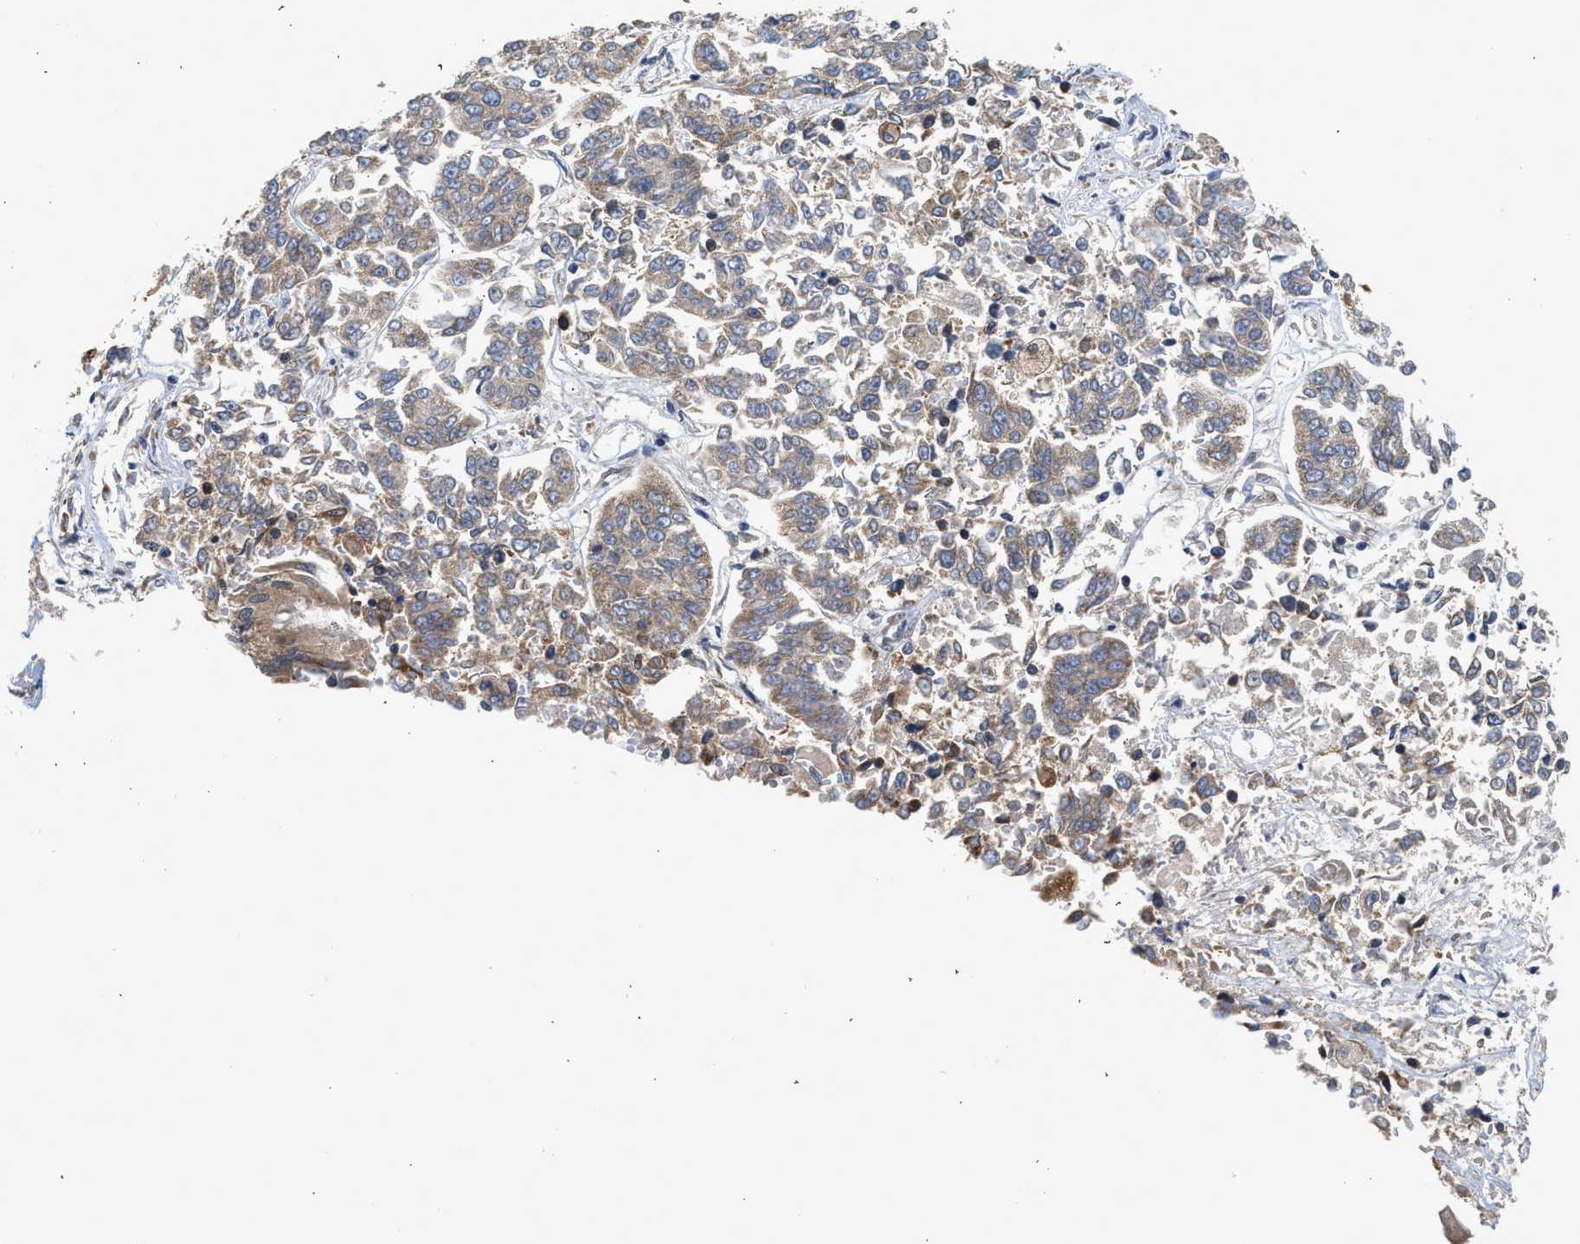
{"staining": {"intensity": "moderate", "quantity": "<25%", "location": "cytoplasmic/membranous"}, "tissue": "lung cancer", "cell_type": "Tumor cells", "image_type": "cancer", "snomed": [{"axis": "morphology", "description": "Adenocarcinoma, NOS"}, {"axis": "topography", "description": "Lung"}], "caption": "Immunohistochemical staining of lung cancer demonstrates moderate cytoplasmic/membranous protein staining in approximately <25% of tumor cells. The staining is performed using DAB brown chromogen to label protein expression. The nuclei are counter-stained blue using hematoxylin.", "gene": "POLG2", "patient": {"sex": "male", "age": 84}}